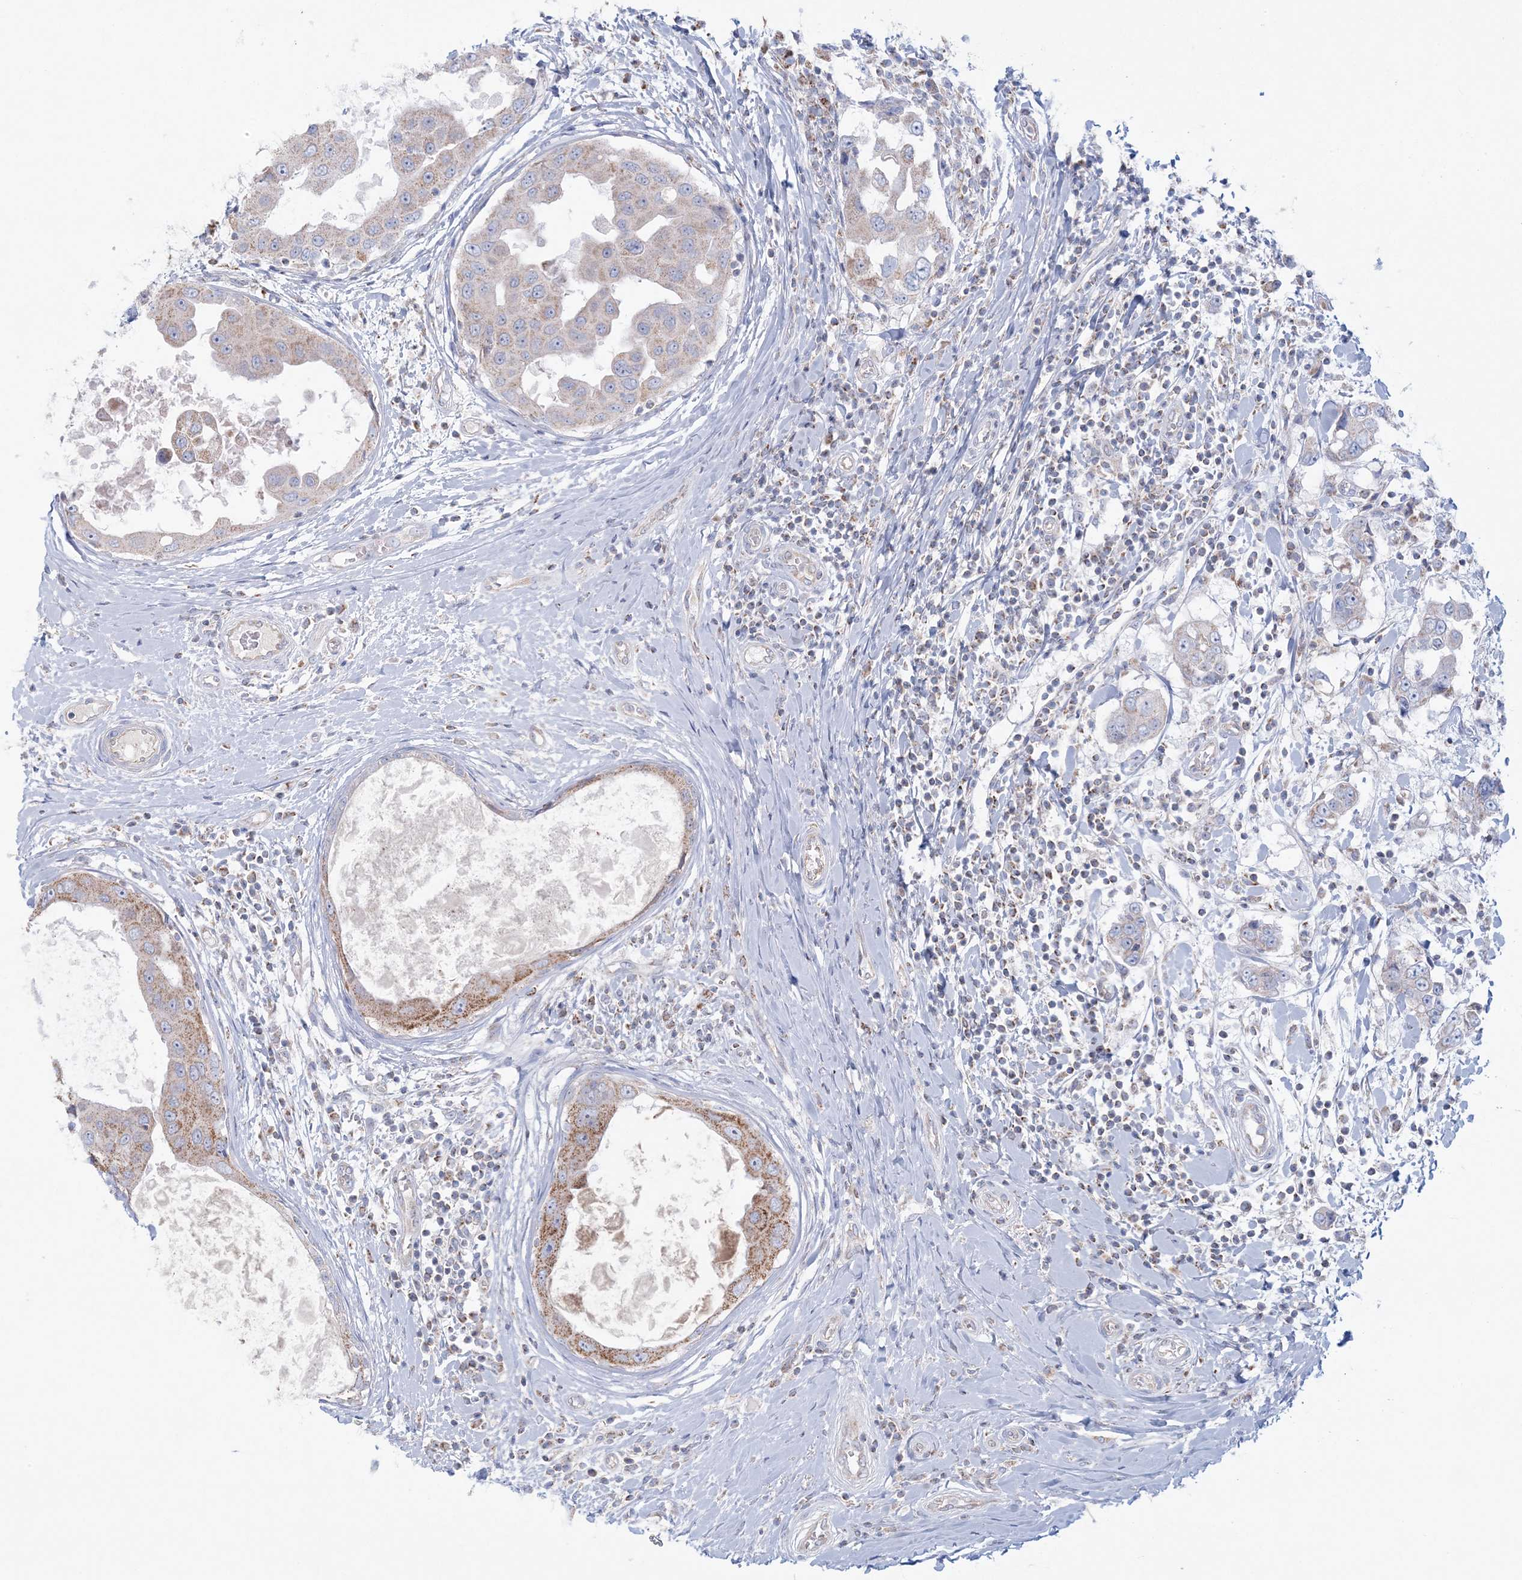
{"staining": {"intensity": "moderate", "quantity": "<25%", "location": "cytoplasmic/membranous"}, "tissue": "breast cancer", "cell_type": "Tumor cells", "image_type": "cancer", "snomed": [{"axis": "morphology", "description": "Duct carcinoma"}, {"axis": "topography", "description": "Breast"}], "caption": "Moderate cytoplasmic/membranous positivity is appreciated in about <25% of tumor cells in breast infiltrating ductal carcinoma. The staining was performed using DAB, with brown indicating positive protein expression. Nuclei are stained blue with hematoxylin.", "gene": "KCTD6", "patient": {"sex": "female", "age": 27}}